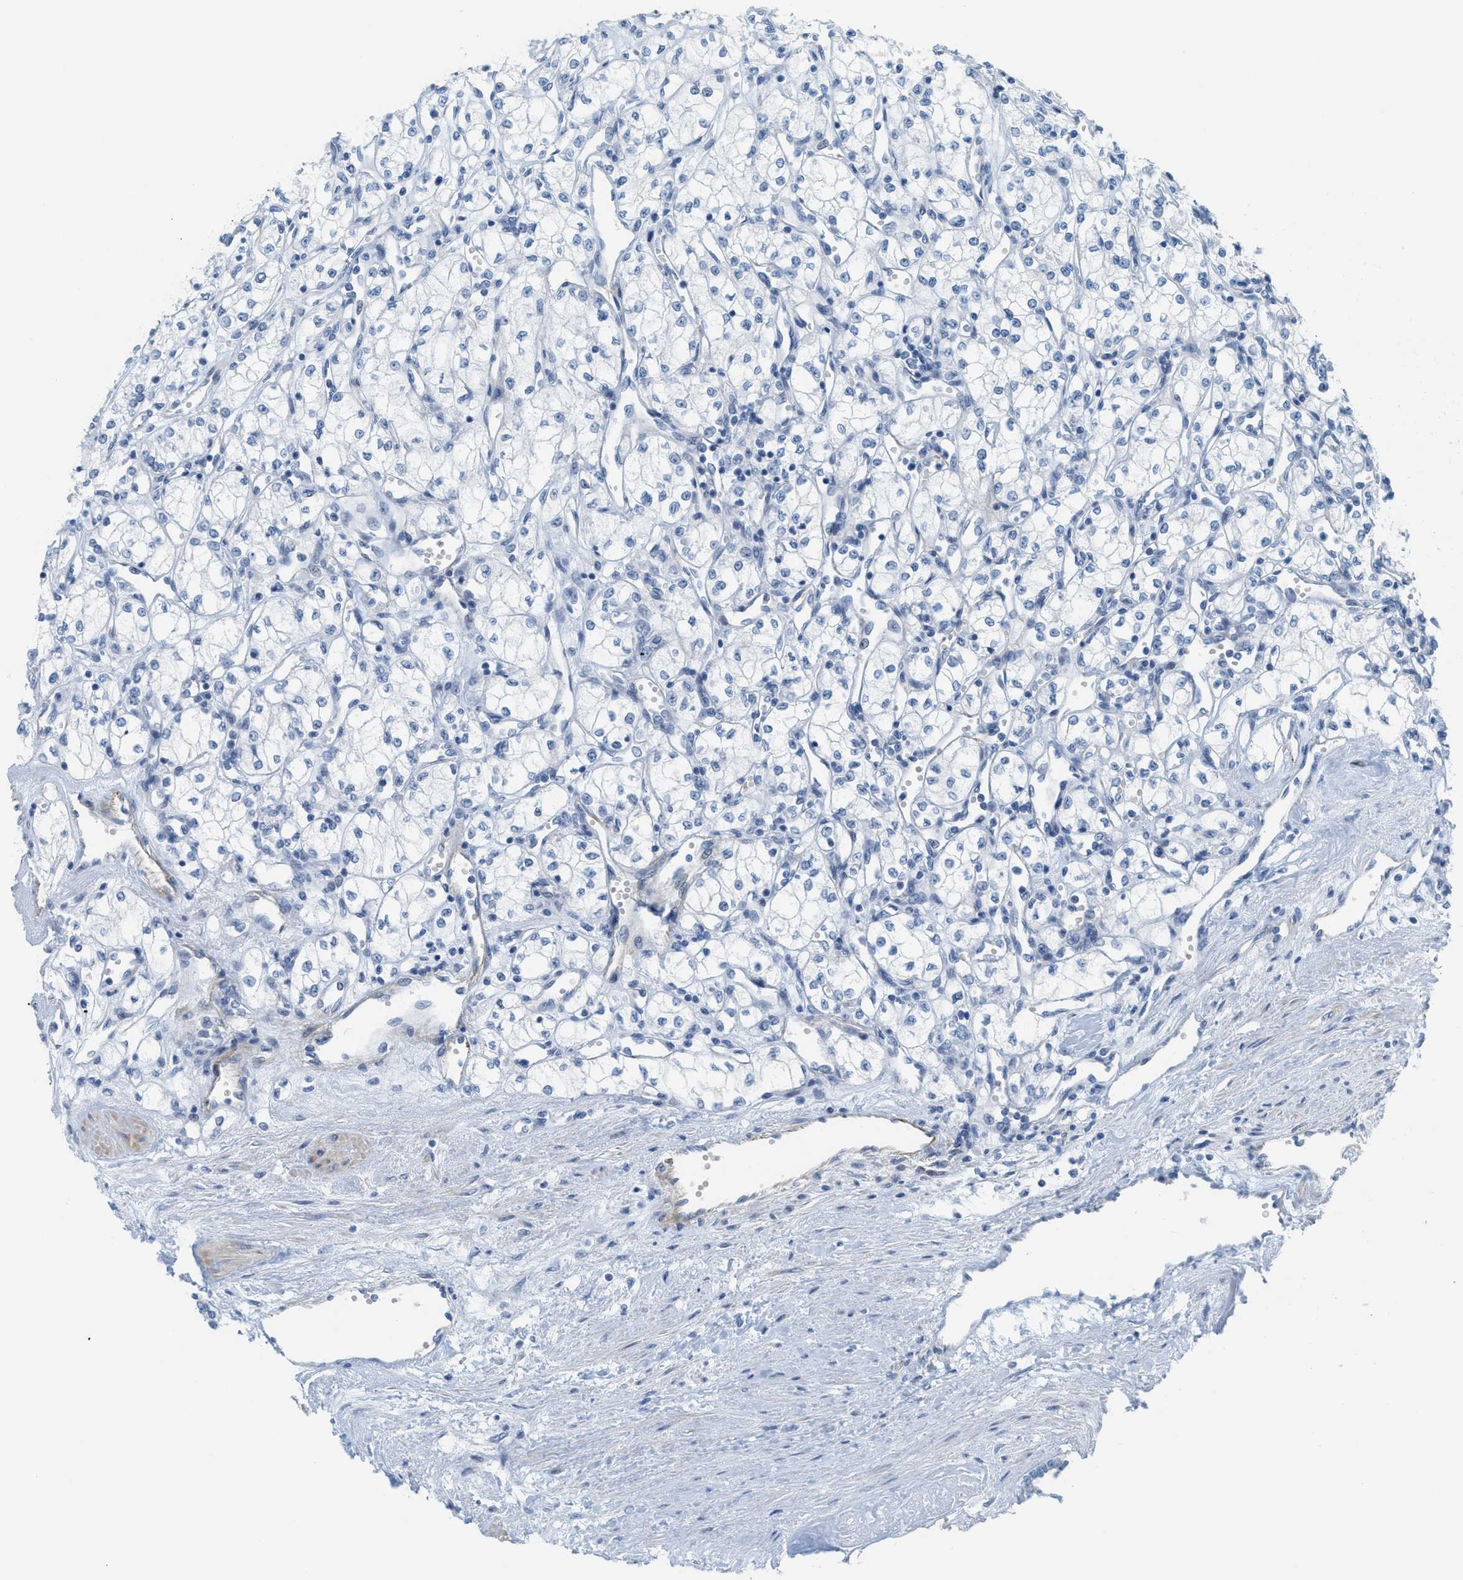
{"staining": {"intensity": "negative", "quantity": "none", "location": "none"}, "tissue": "renal cancer", "cell_type": "Tumor cells", "image_type": "cancer", "snomed": [{"axis": "morphology", "description": "Adenocarcinoma, NOS"}, {"axis": "topography", "description": "Kidney"}], "caption": "There is no significant expression in tumor cells of renal cancer.", "gene": "SLC12A1", "patient": {"sex": "male", "age": 59}}